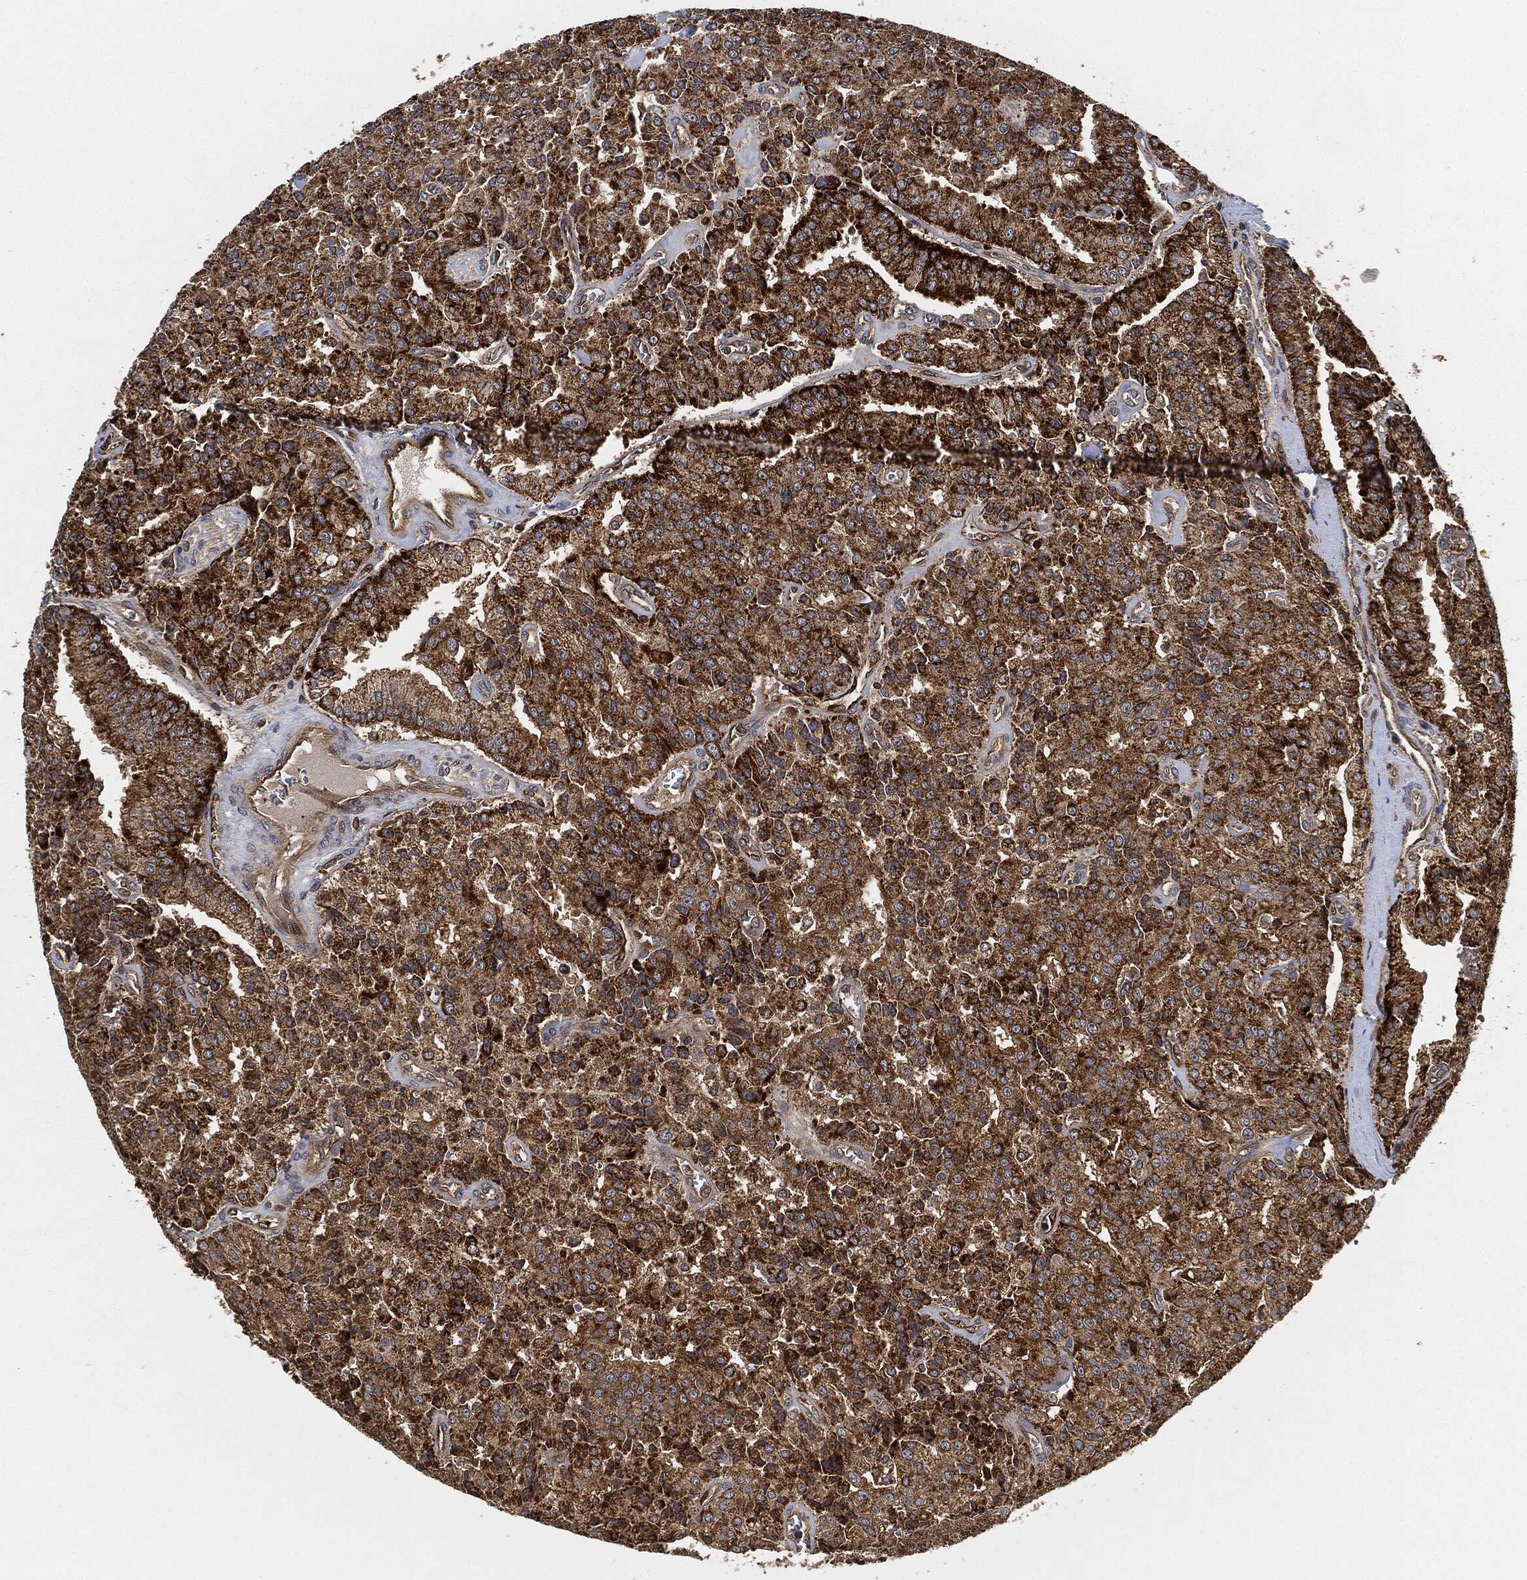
{"staining": {"intensity": "strong", "quantity": ">75%", "location": "cytoplasmic/membranous"}, "tissue": "prostate cancer", "cell_type": "Tumor cells", "image_type": "cancer", "snomed": [{"axis": "morphology", "description": "Adenocarcinoma, NOS"}, {"axis": "topography", "description": "Prostate and seminal vesicle, NOS"}, {"axis": "topography", "description": "Prostate"}], "caption": "Brown immunohistochemical staining in prostate adenocarcinoma exhibits strong cytoplasmic/membranous positivity in about >75% of tumor cells.", "gene": "MAP3K3", "patient": {"sex": "male", "age": 67}}